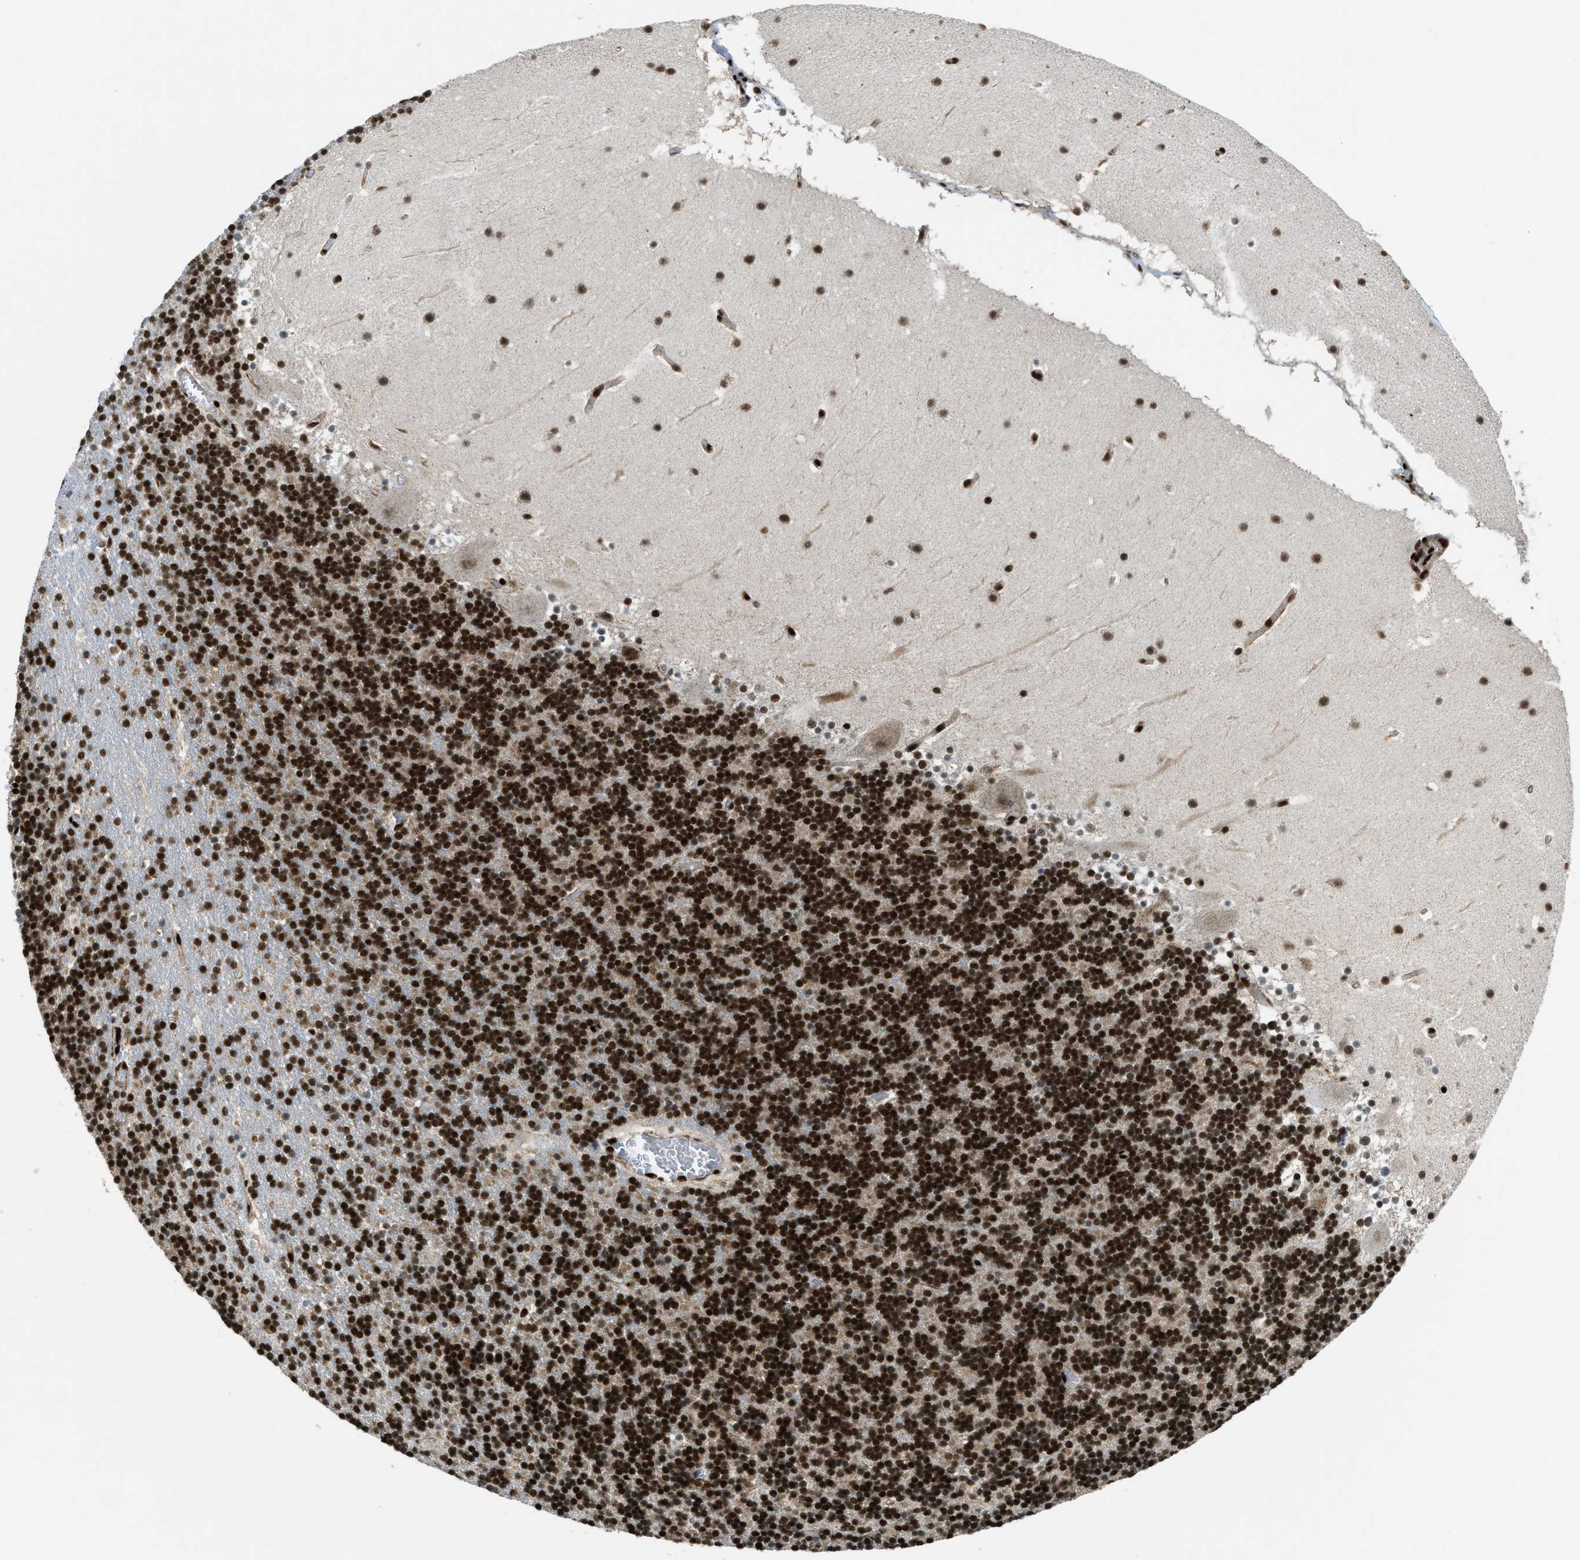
{"staining": {"intensity": "strong", "quantity": ">75%", "location": "nuclear"}, "tissue": "cerebellum", "cell_type": "Cells in granular layer", "image_type": "normal", "snomed": [{"axis": "morphology", "description": "Normal tissue, NOS"}, {"axis": "topography", "description": "Cerebellum"}], "caption": "Unremarkable cerebellum demonstrates strong nuclear positivity in approximately >75% of cells in granular layer, visualized by immunohistochemistry.", "gene": "GABPB1", "patient": {"sex": "male", "age": 45}}